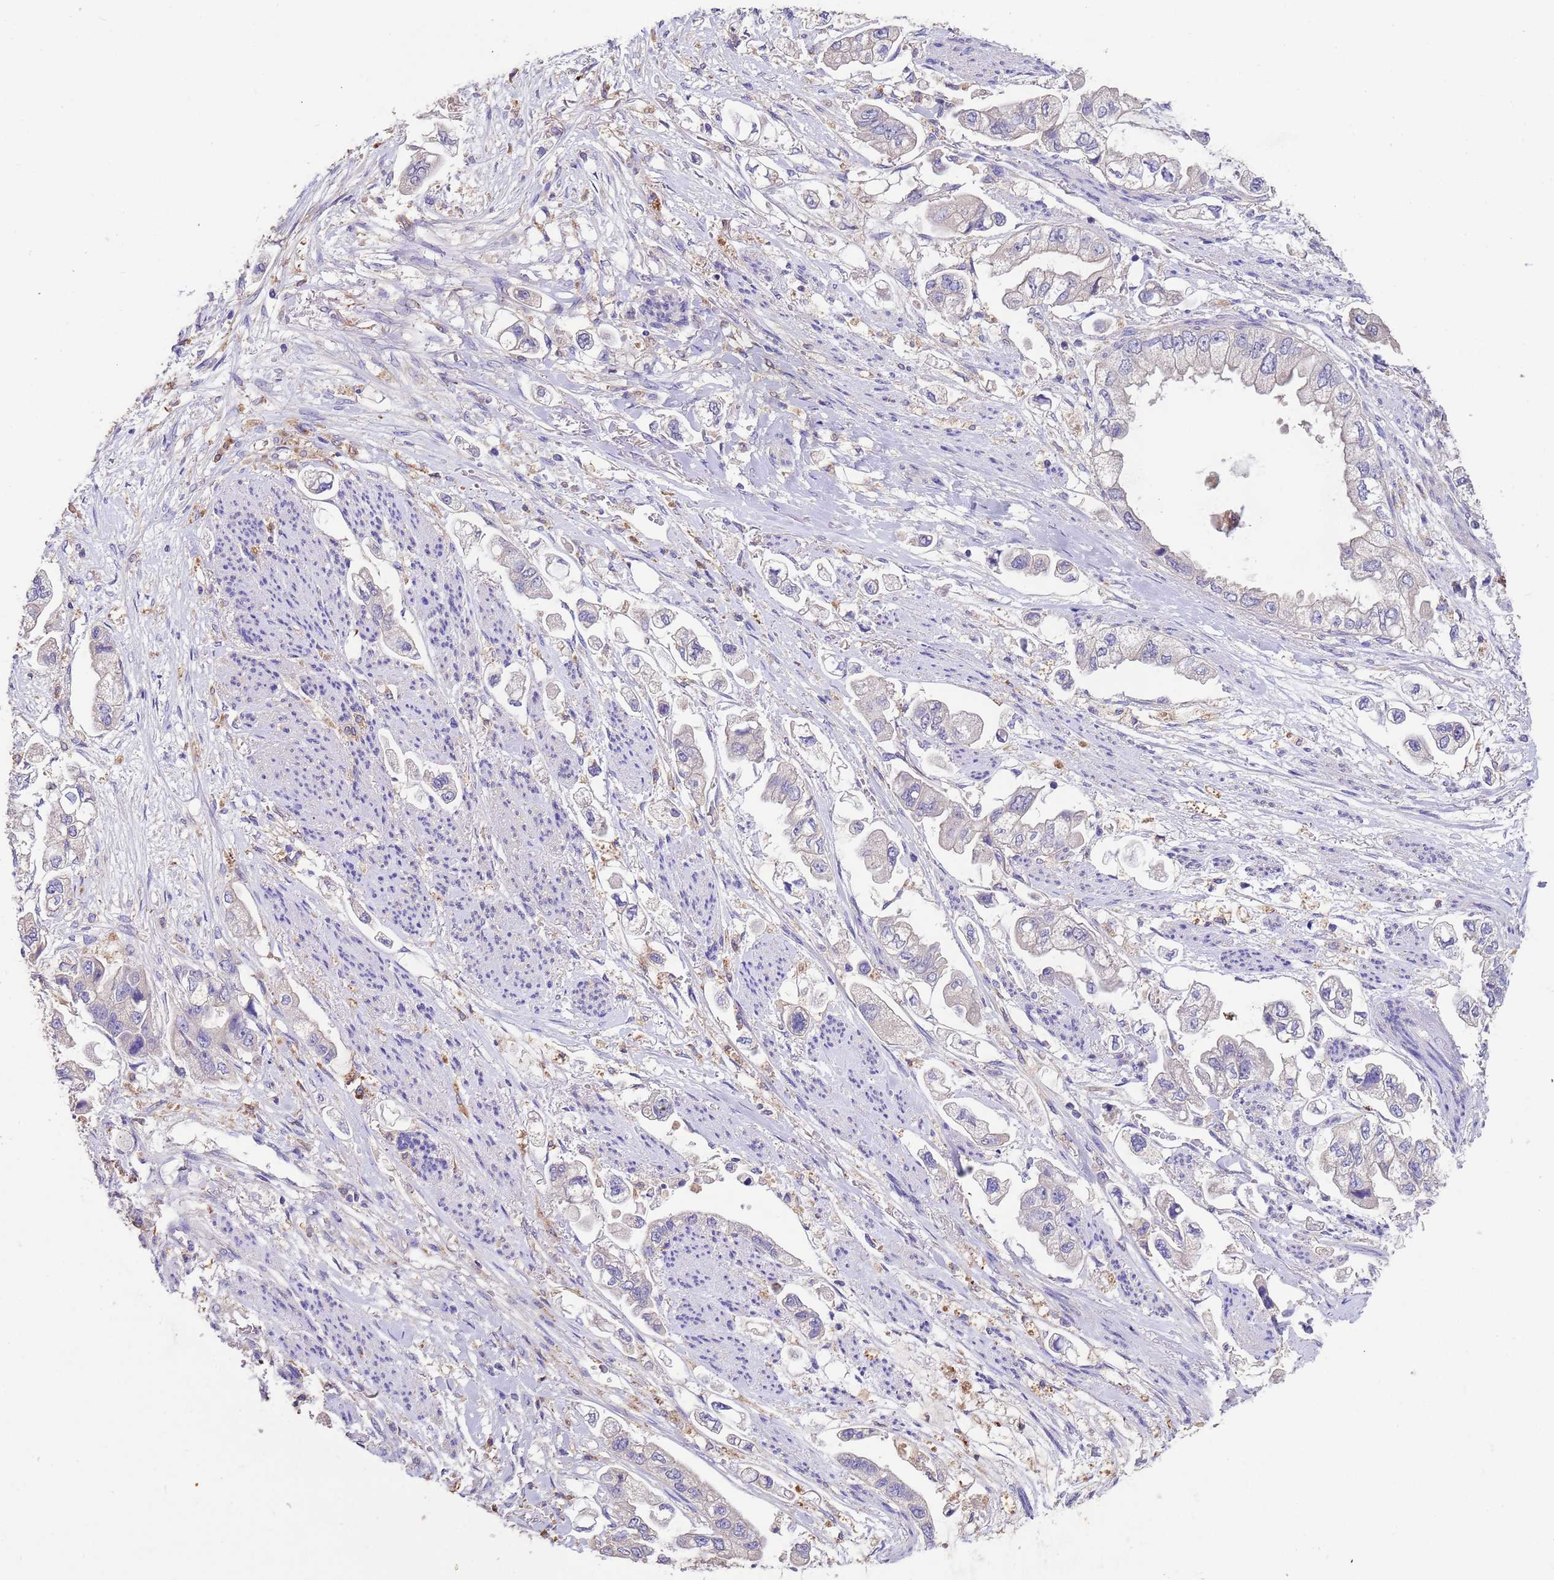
{"staining": {"intensity": "negative", "quantity": "none", "location": "none"}, "tissue": "stomach cancer", "cell_type": "Tumor cells", "image_type": "cancer", "snomed": [{"axis": "morphology", "description": "Adenocarcinoma, NOS"}, {"axis": "topography", "description": "Stomach"}], "caption": "The image exhibits no staining of tumor cells in adenocarcinoma (stomach).", "gene": "SRL", "patient": {"sex": "male", "age": 62}}